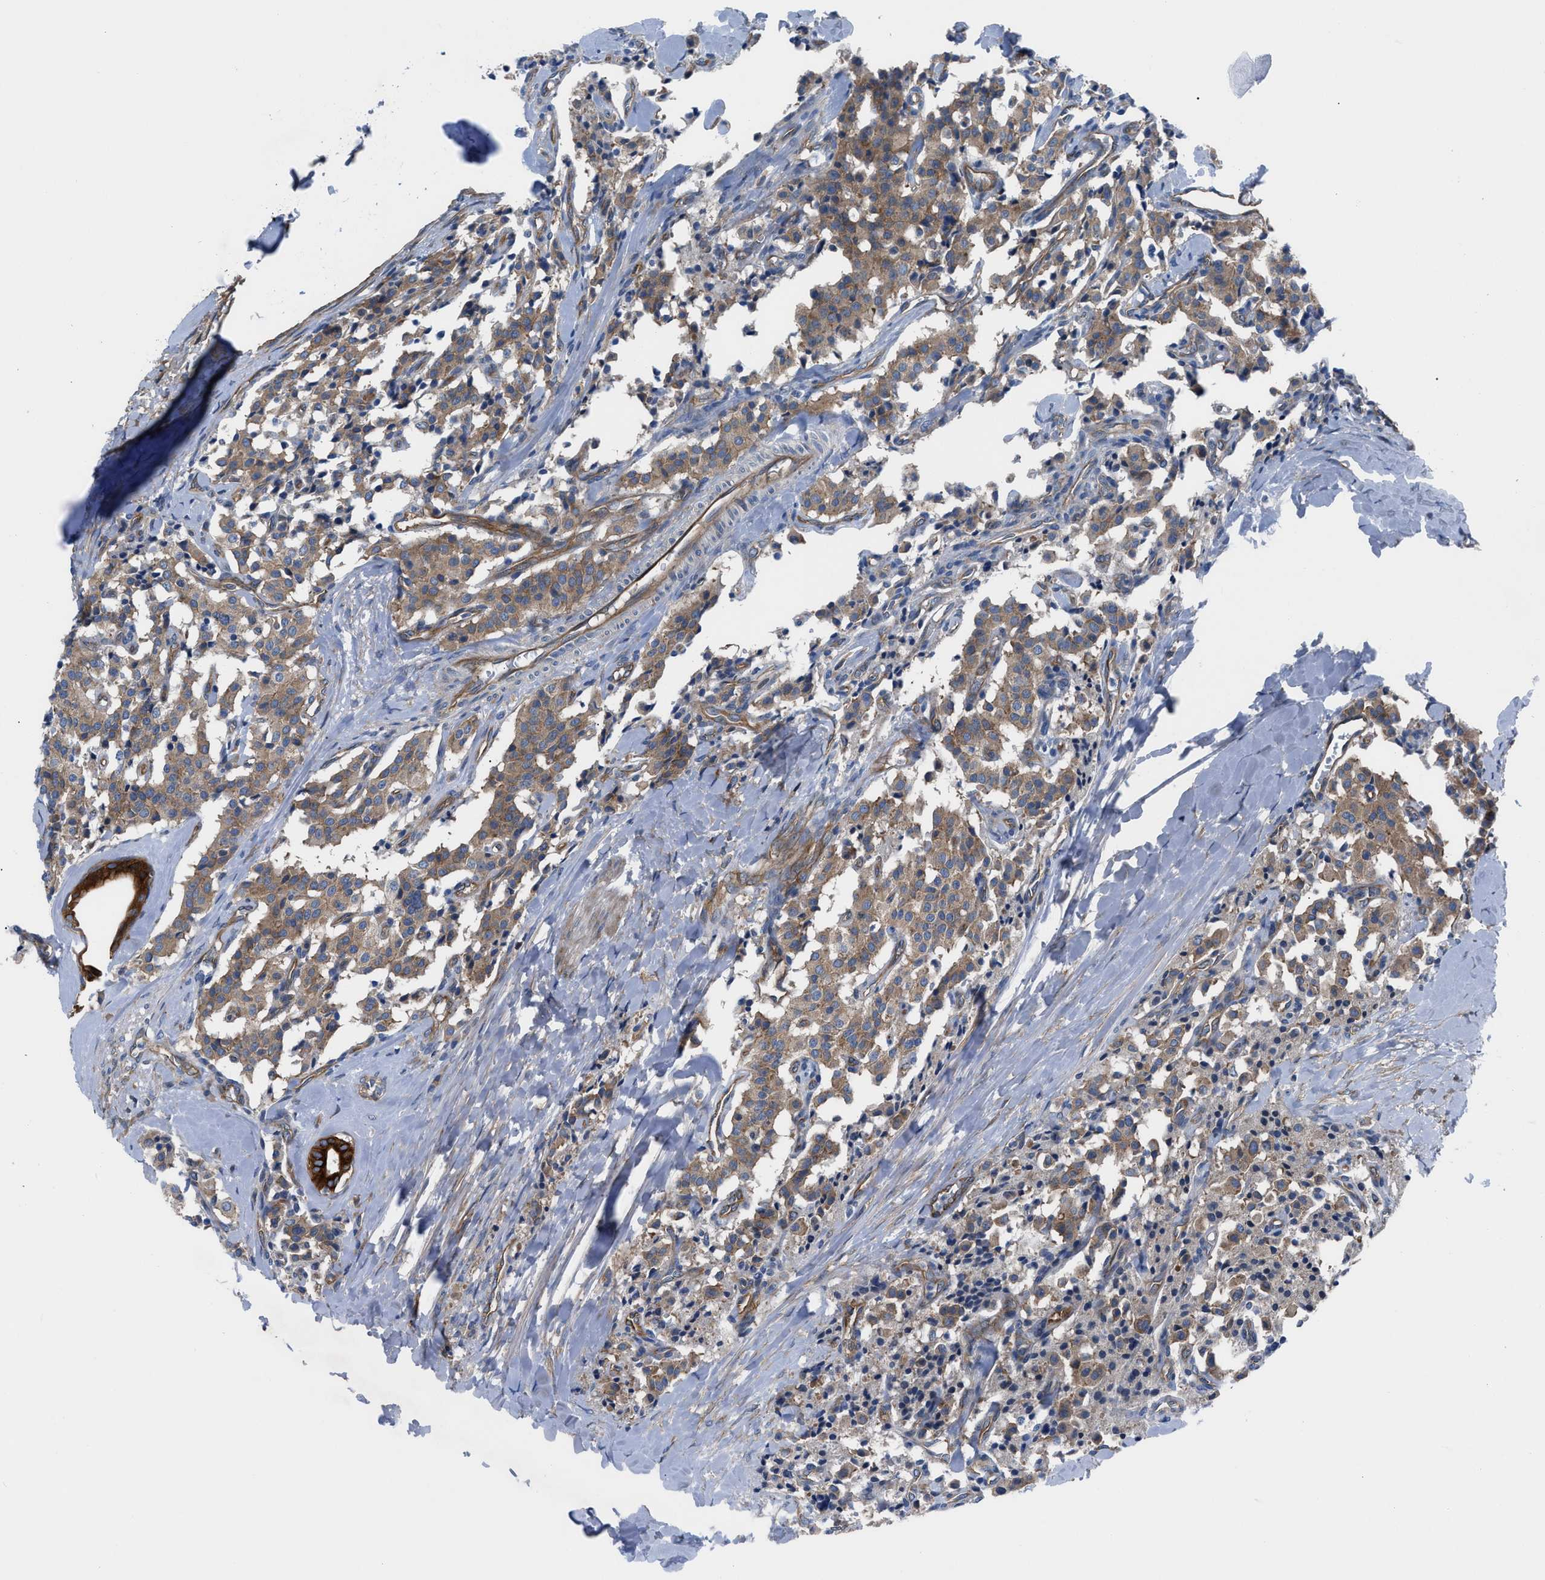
{"staining": {"intensity": "moderate", "quantity": ">75%", "location": "cytoplasmic/membranous"}, "tissue": "carcinoid", "cell_type": "Tumor cells", "image_type": "cancer", "snomed": [{"axis": "morphology", "description": "Carcinoid, malignant, NOS"}, {"axis": "topography", "description": "Lung"}], "caption": "High-power microscopy captured an immunohistochemistry photomicrograph of carcinoid, revealing moderate cytoplasmic/membranous expression in about >75% of tumor cells.", "gene": "TRIP4", "patient": {"sex": "male", "age": 30}}